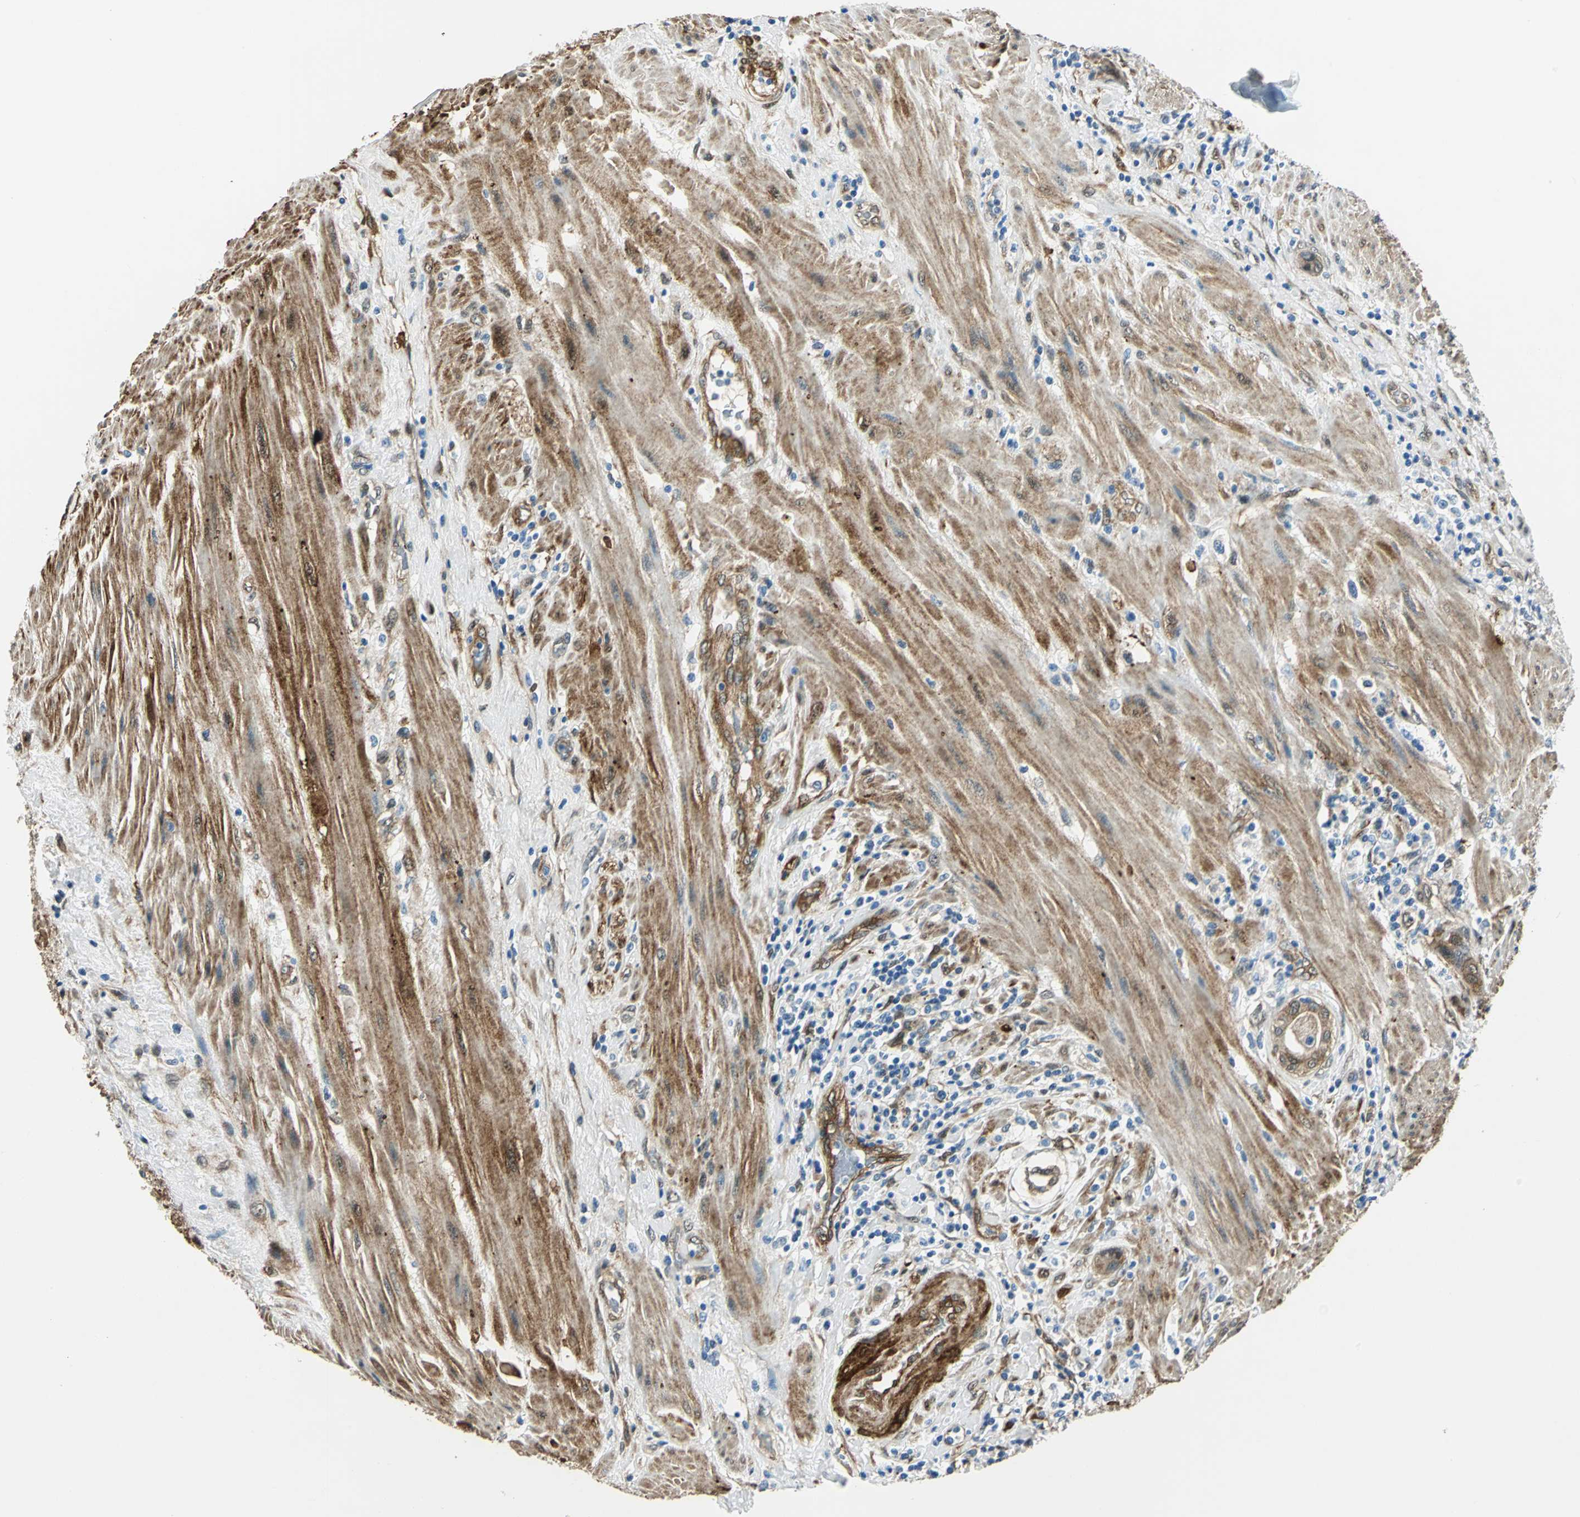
{"staining": {"intensity": "moderate", "quantity": ">75%", "location": "cytoplasmic/membranous"}, "tissue": "pancreatic cancer", "cell_type": "Tumor cells", "image_type": "cancer", "snomed": [{"axis": "morphology", "description": "Adenocarcinoma, NOS"}, {"axis": "topography", "description": "Pancreas"}], "caption": "This is a photomicrograph of immunohistochemistry staining of pancreatic cancer, which shows moderate positivity in the cytoplasmic/membranous of tumor cells.", "gene": "HSPB1", "patient": {"sex": "female", "age": 64}}